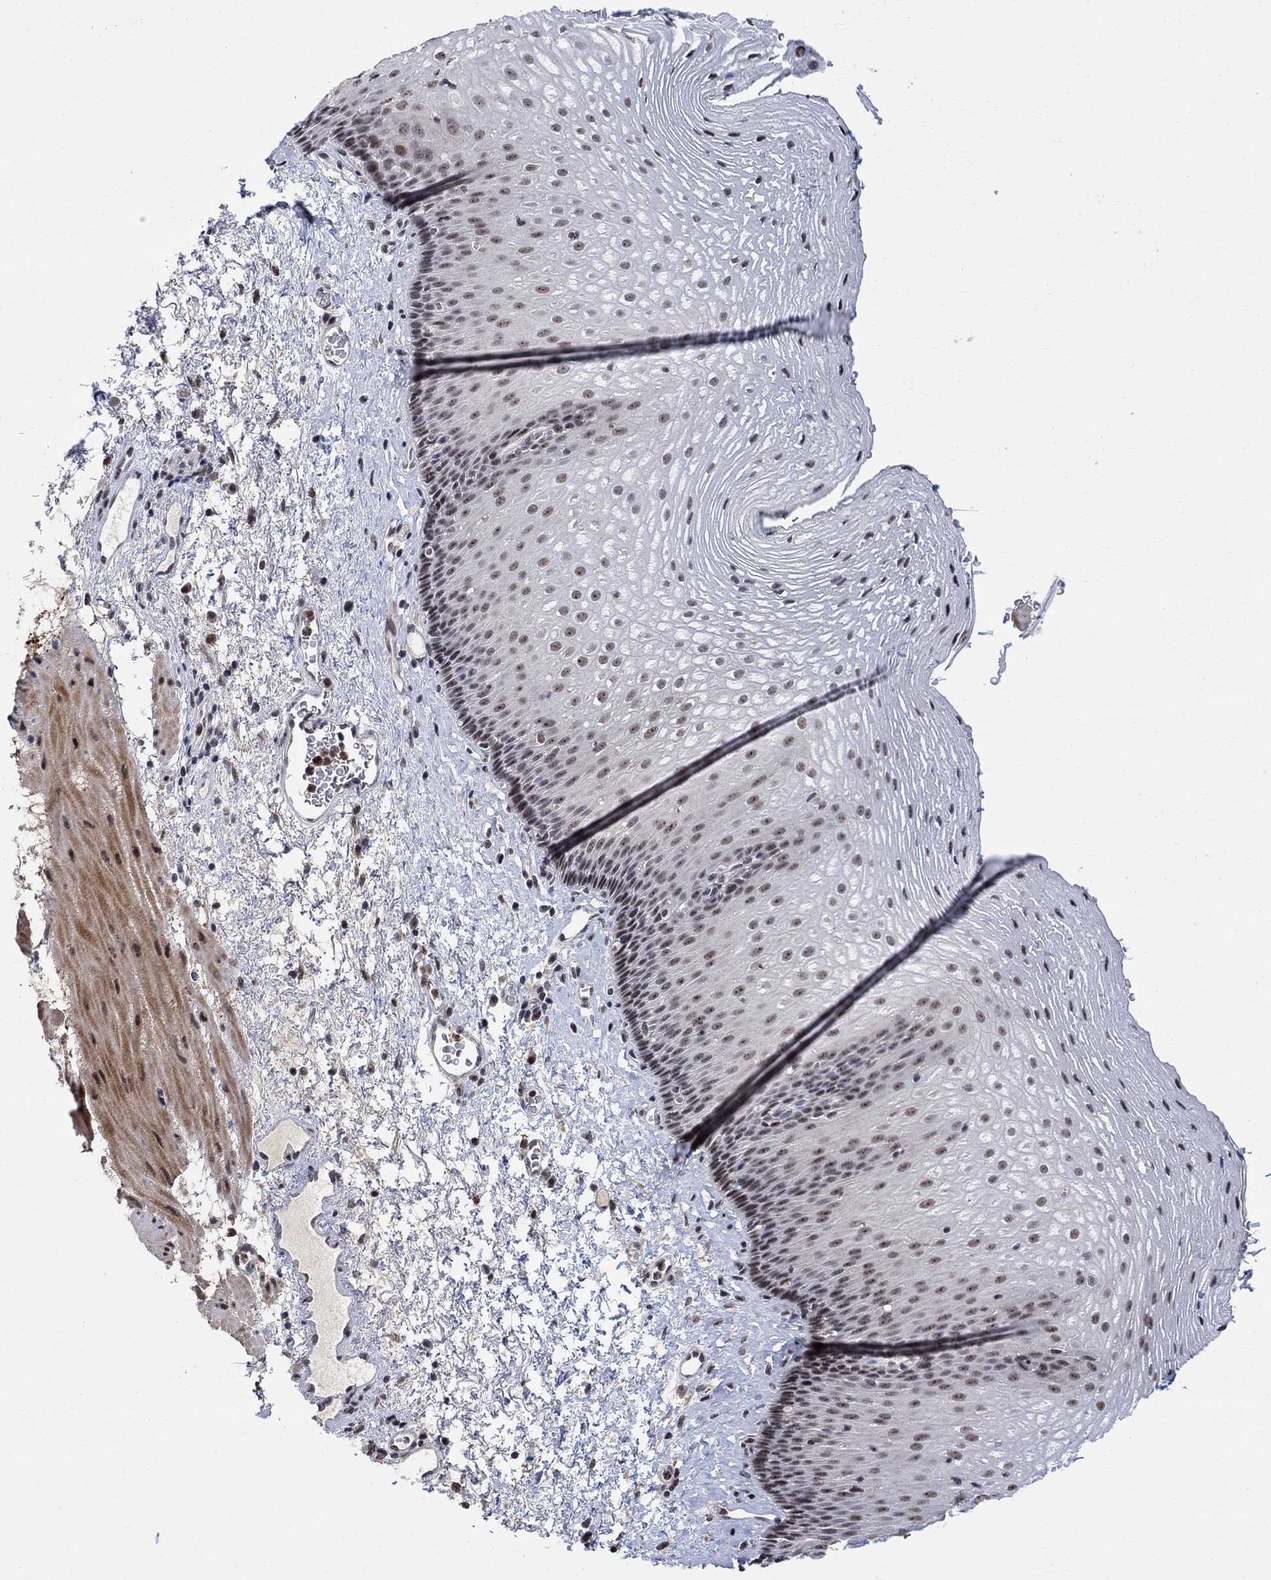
{"staining": {"intensity": "strong", "quantity": ">75%", "location": "nuclear"}, "tissue": "esophagus", "cell_type": "Squamous epithelial cells", "image_type": "normal", "snomed": [{"axis": "morphology", "description": "Normal tissue, NOS"}, {"axis": "topography", "description": "Esophagus"}], "caption": "This micrograph demonstrates benign esophagus stained with immunohistochemistry to label a protein in brown. The nuclear of squamous epithelial cells show strong positivity for the protein. Nuclei are counter-stained blue.", "gene": "E4F1", "patient": {"sex": "male", "age": 76}}